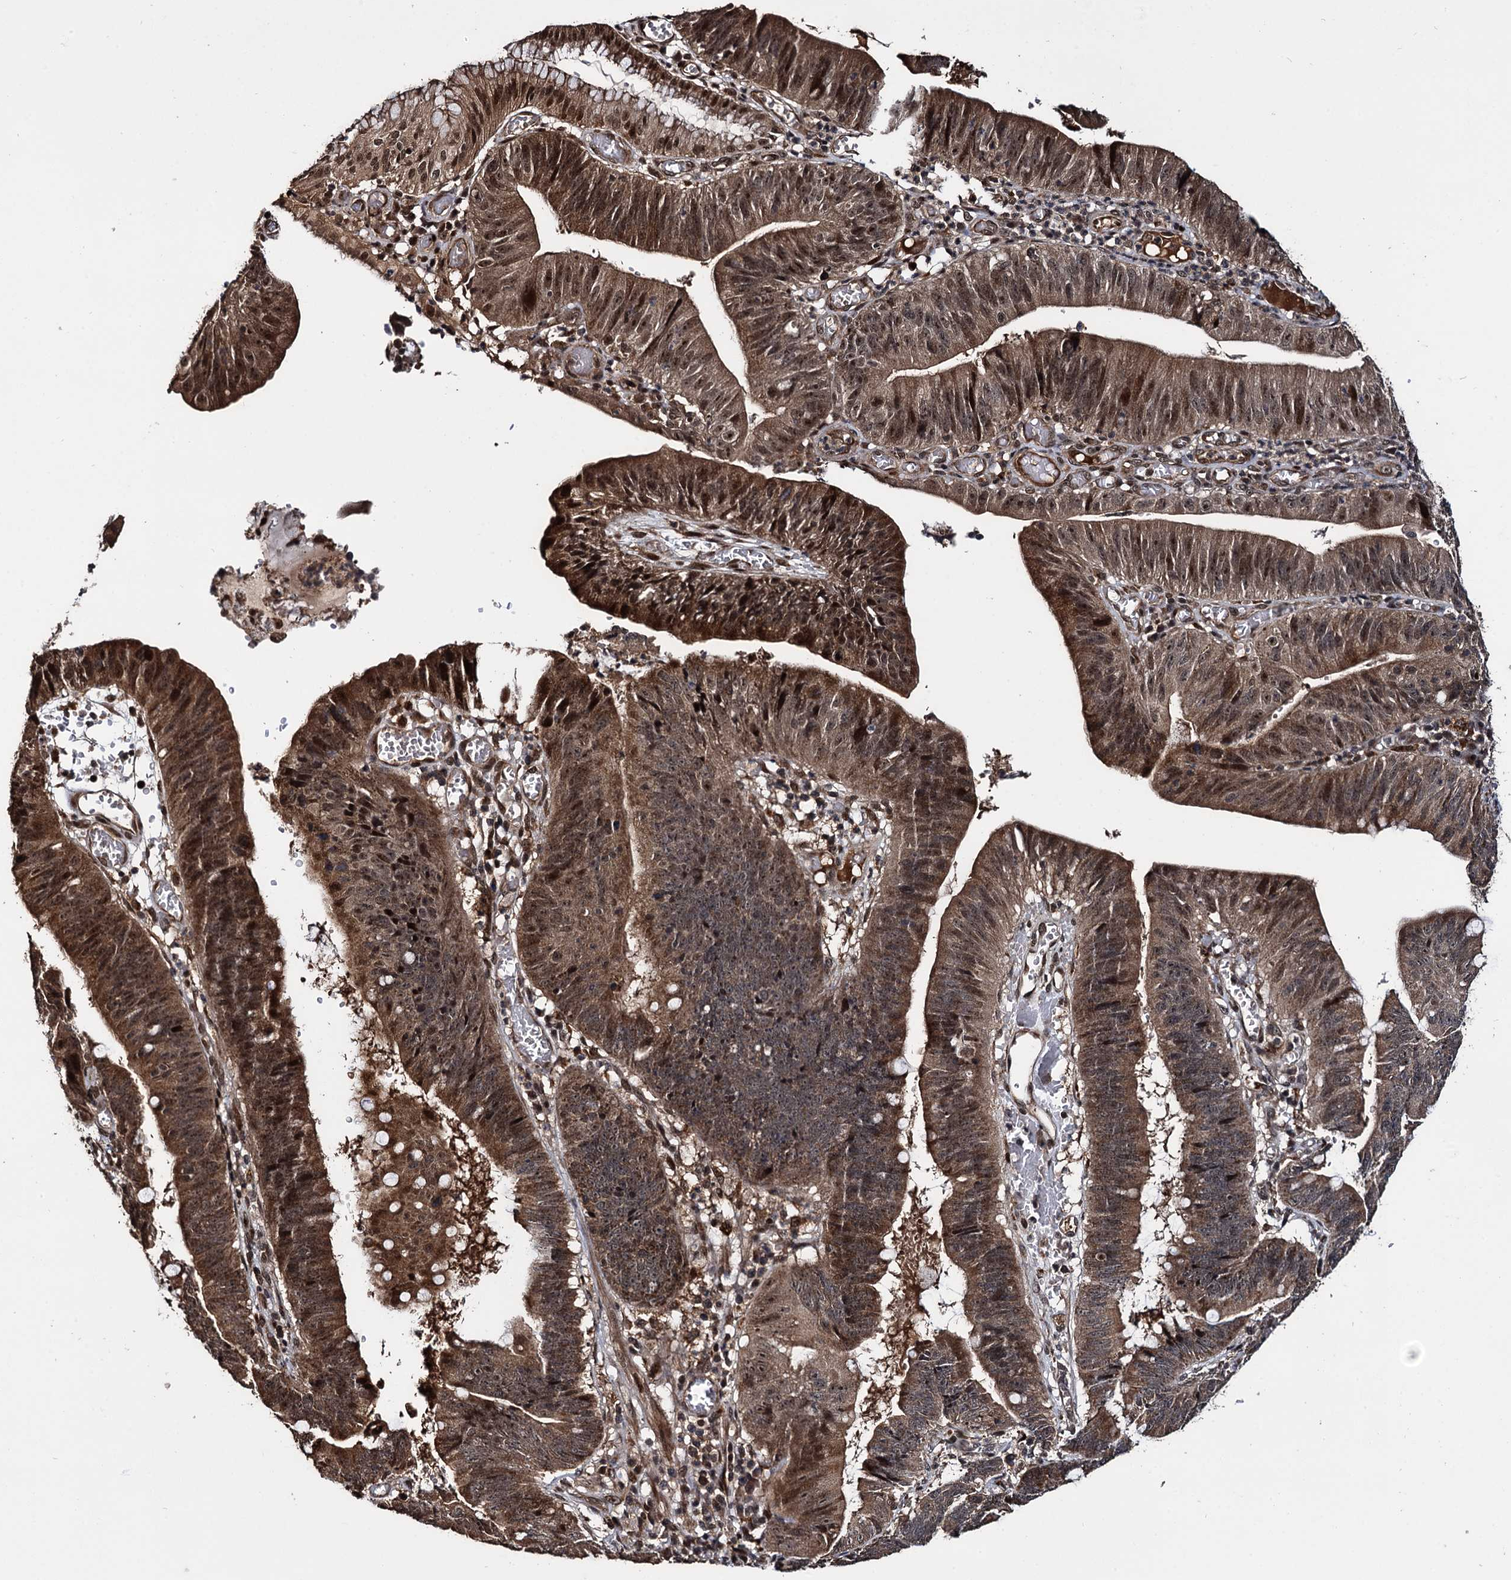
{"staining": {"intensity": "moderate", "quantity": ">75%", "location": "cytoplasmic/membranous,nuclear"}, "tissue": "stomach cancer", "cell_type": "Tumor cells", "image_type": "cancer", "snomed": [{"axis": "morphology", "description": "Adenocarcinoma, NOS"}, {"axis": "topography", "description": "Stomach"}], "caption": "Approximately >75% of tumor cells in adenocarcinoma (stomach) reveal moderate cytoplasmic/membranous and nuclear protein expression as visualized by brown immunohistochemical staining.", "gene": "CEP192", "patient": {"sex": "male", "age": 59}}